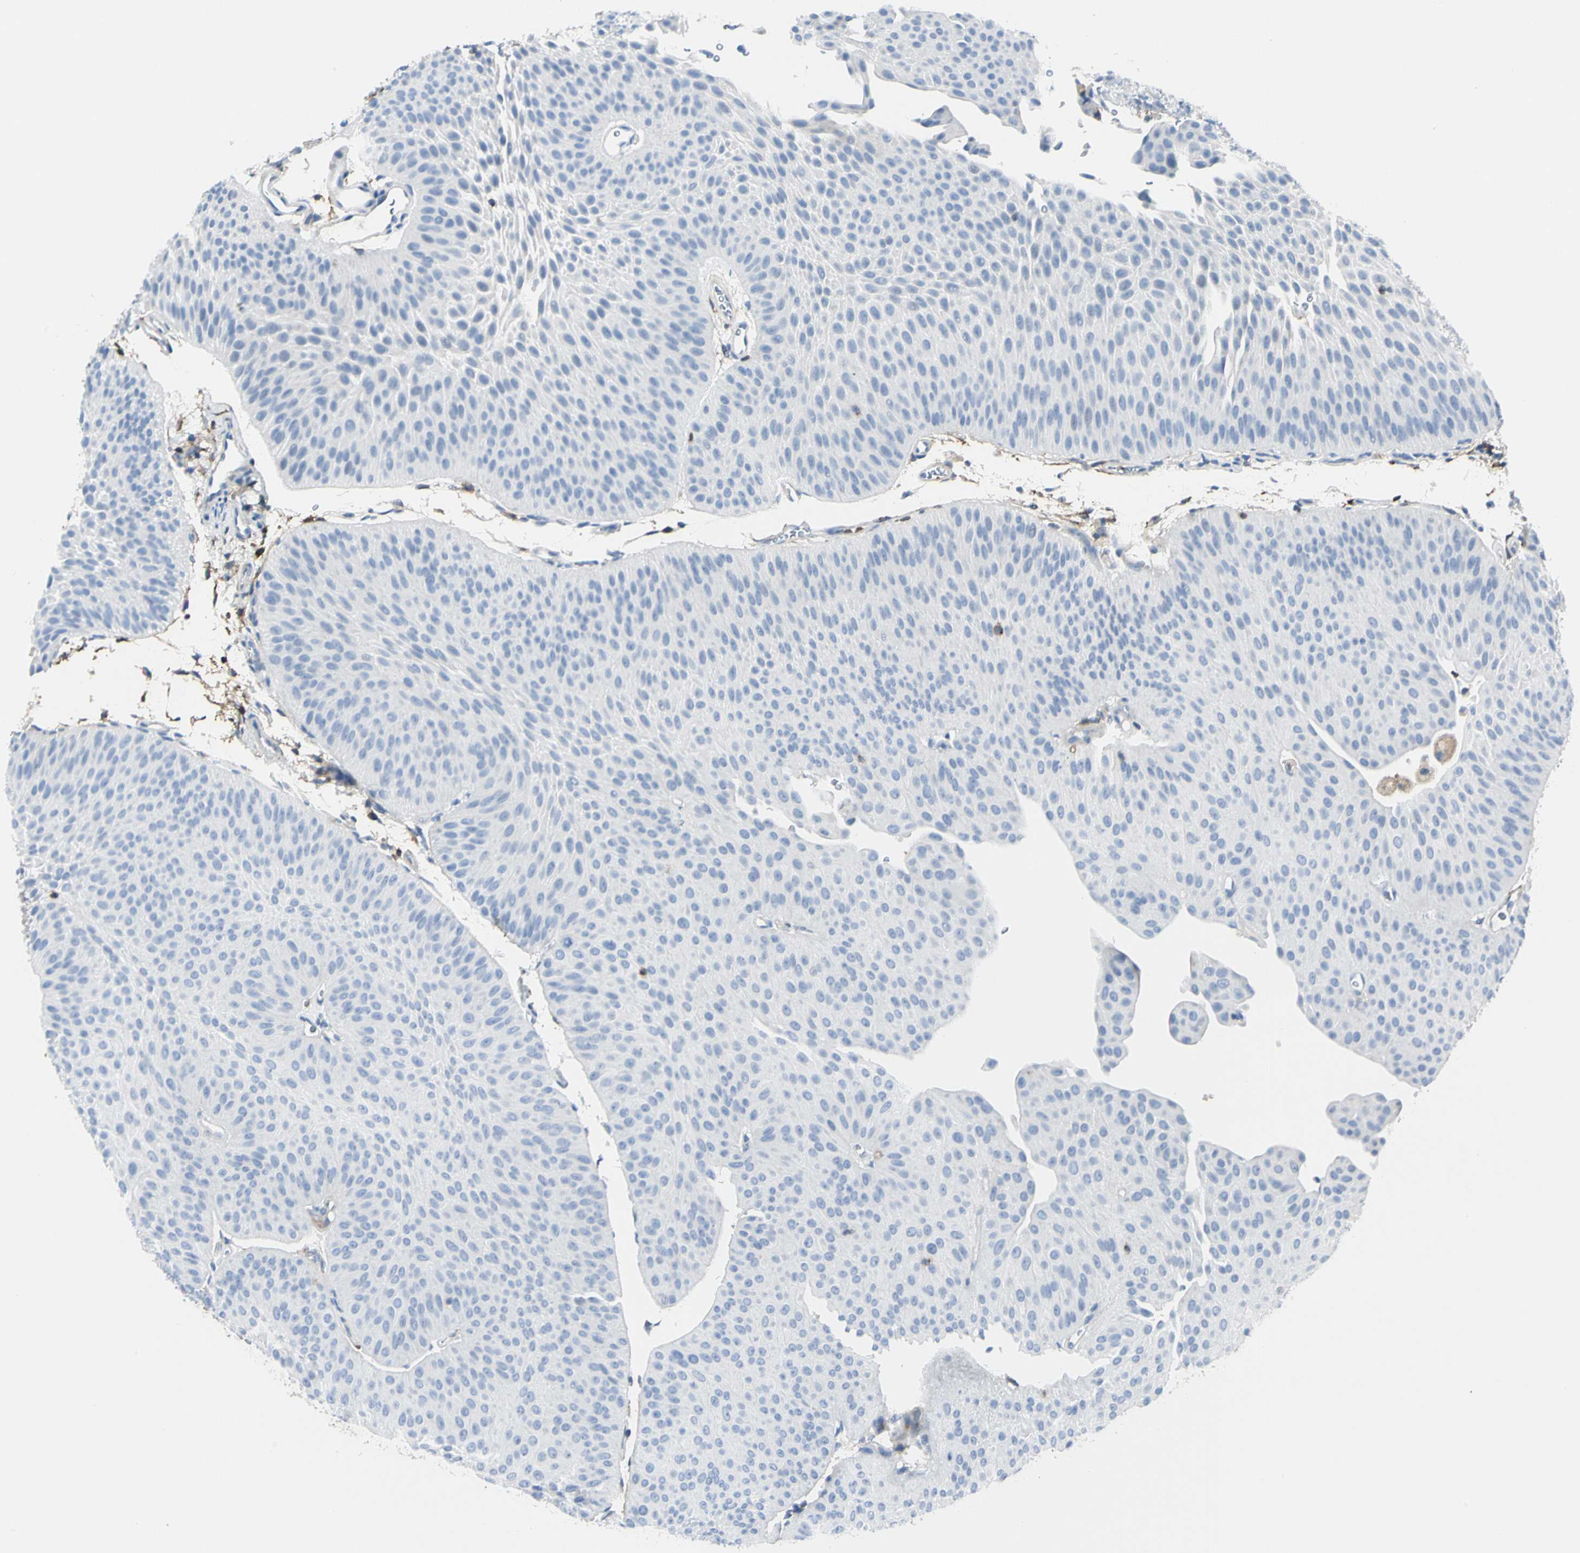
{"staining": {"intensity": "negative", "quantity": "none", "location": "none"}, "tissue": "urothelial cancer", "cell_type": "Tumor cells", "image_type": "cancer", "snomed": [{"axis": "morphology", "description": "Urothelial carcinoma, Low grade"}, {"axis": "topography", "description": "Urinary bladder"}], "caption": "Immunohistochemistry micrograph of urothelial carcinoma (low-grade) stained for a protein (brown), which reveals no expression in tumor cells.", "gene": "CLEC2B", "patient": {"sex": "female", "age": 60}}